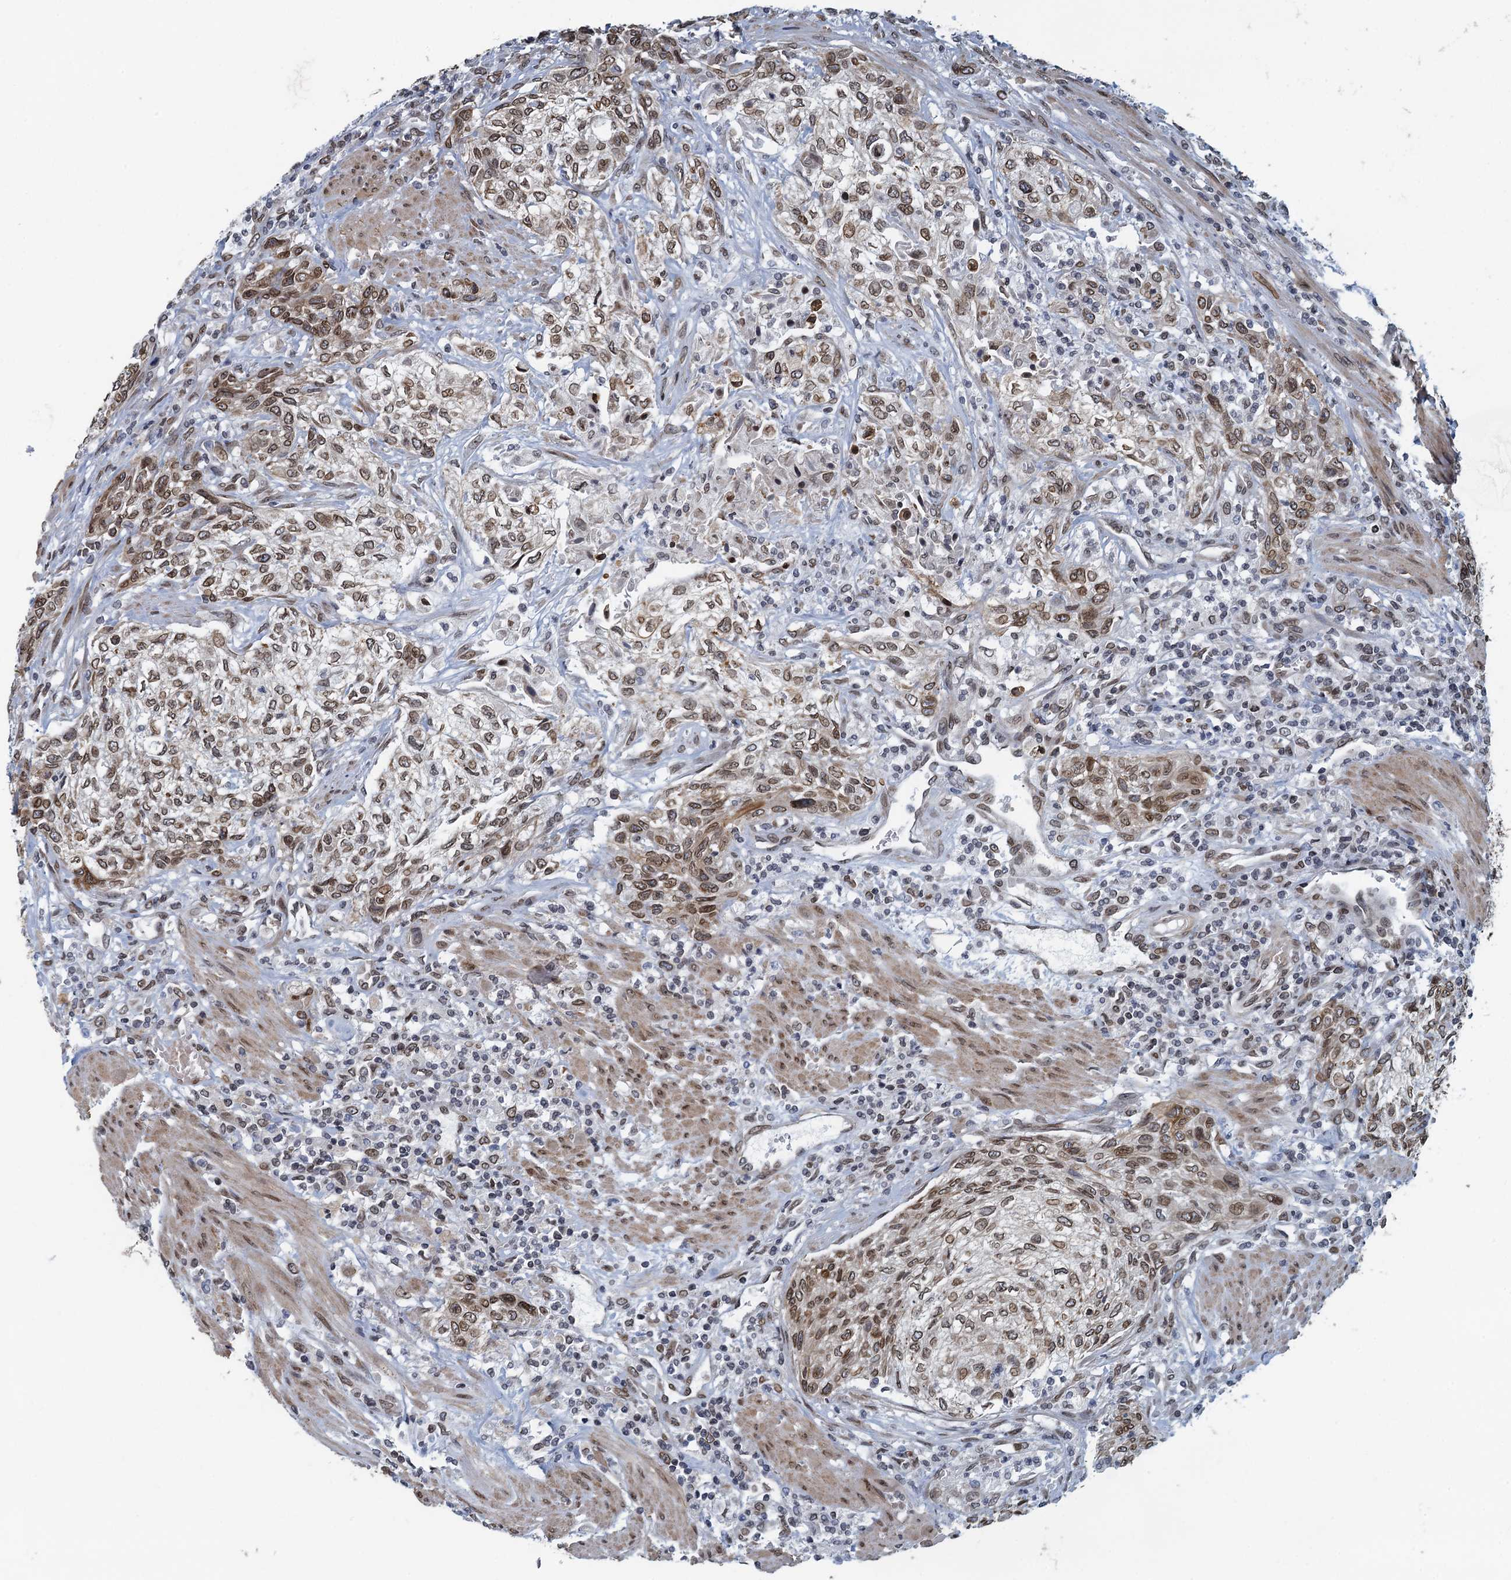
{"staining": {"intensity": "moderate", "quantity": ">75%", "location": "cytoplasmic/membranous,nuclear"}, "tissue": "urothelial cancer", "cell_type": "Tumor cells", "image_type": "cancer", "snomed": [{"axis": "morphology", "description": "Normal tissue, NOS"}, {"axis": "morphology", "description": "Urothelial carcinoma, NOS"}, {"axis": "topography", "description": "Urinary bladder"}, {"axis": "topography", "description": "Peripheral nerve tissue"}], "caption": "Immunohistochemistry (IHC) of urothelial cancer exhibits medium levels of moderate cytoplasmic/membranous and nuclear expression in about >75% of tumor cells.", "gene": "CCDC34", "patient": {"sex": "male", "age": 35}}